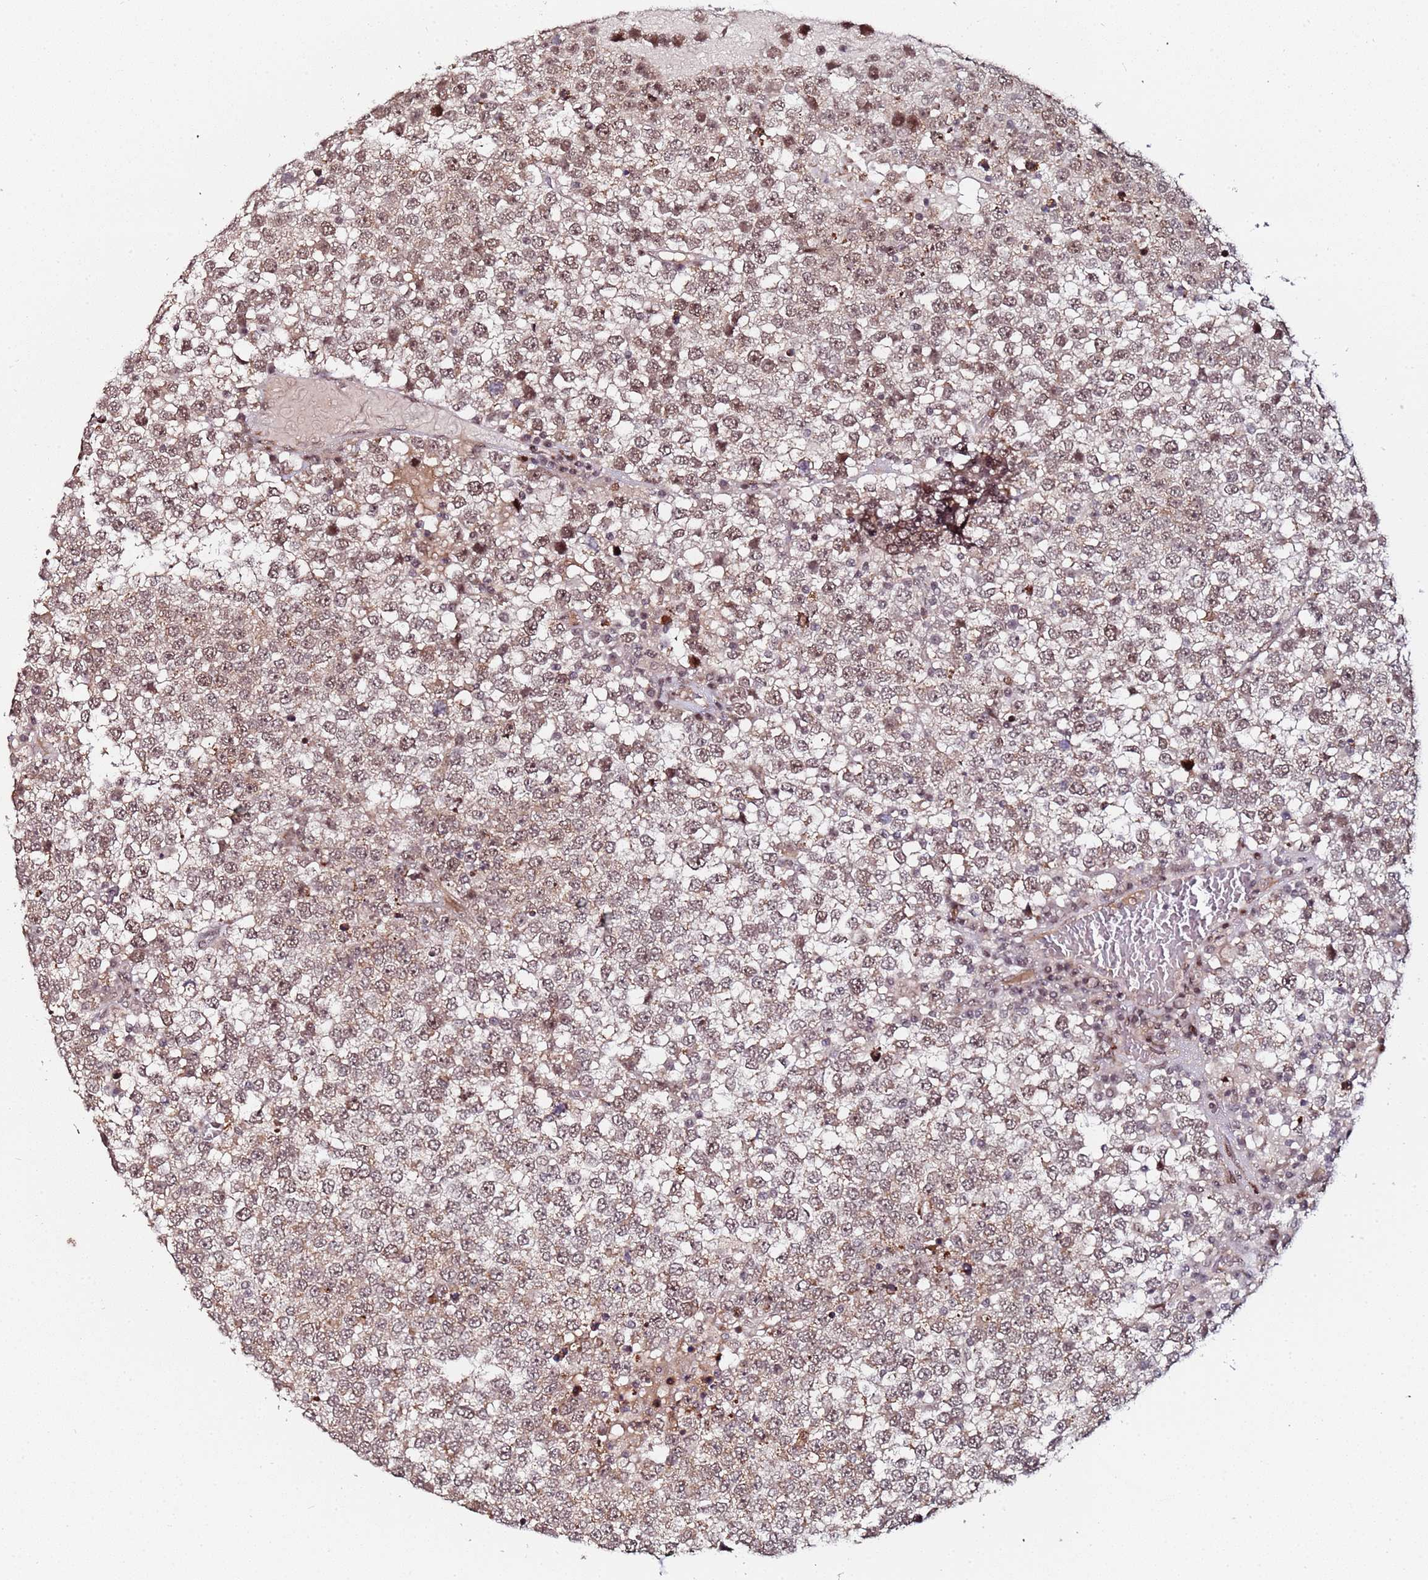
{"staining": {"intensity": "weak", "quantity": ">75%", "location": "cytoplasmic/membranous,nuclear"}, "tissue": "testis cancer", "cell_type": "Tumor cells", "image_type": "cancer", "snomed": [{"axis": "morphology", "description": "Seminoma, NOS"}, {"axis": "topography", "description": "Testis"}], "caption": "DAB immunohistochemical staining of seminoma (testis) displays weak cytoplasmic/membranous and nuclear protein staining in approximately >75% of tumor cells.", "gene": "PPM1H", "patient": {"sex": "male", "age": 65}}